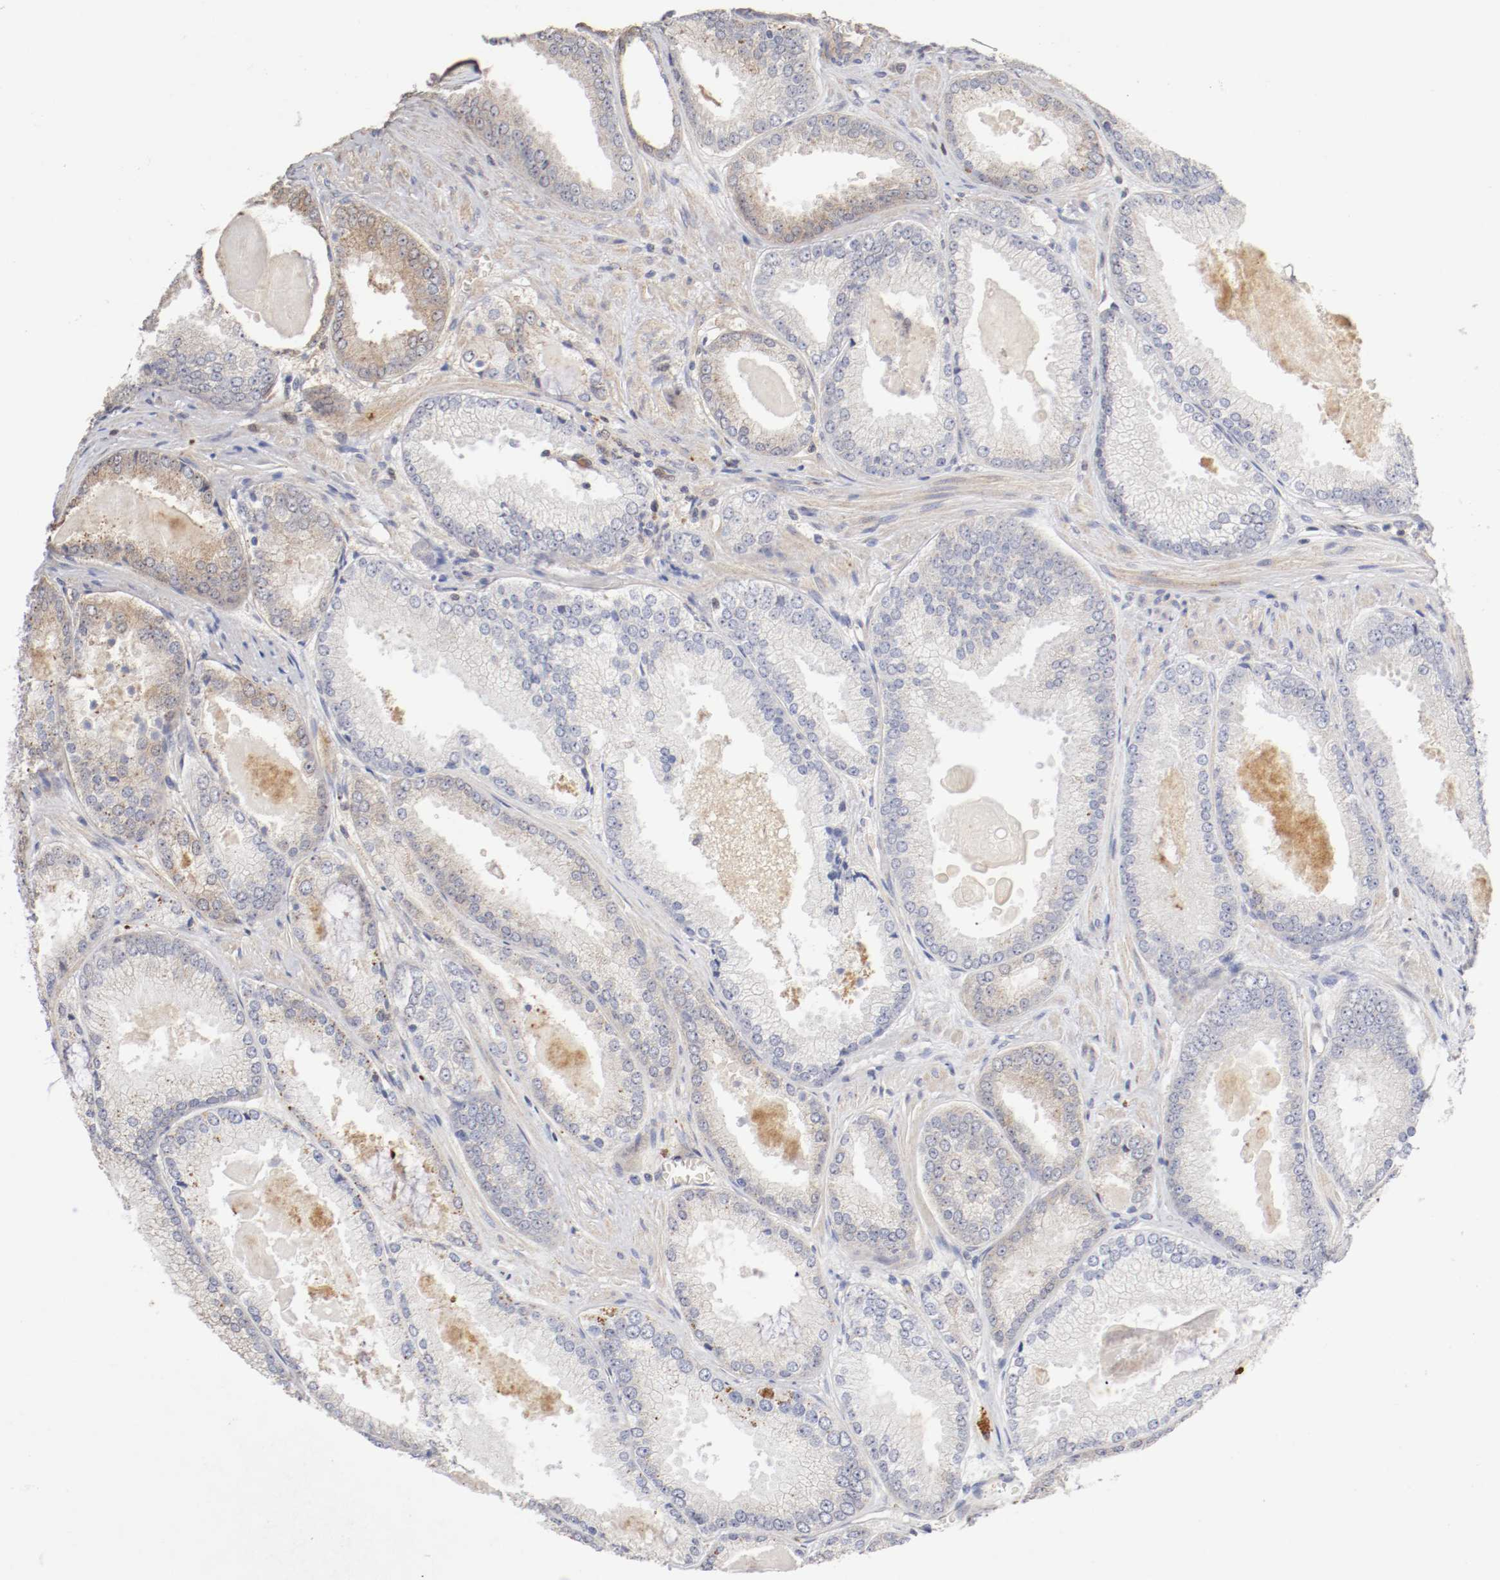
{"staining": {"intensity": "weak", "quantity": "<25%", "location": "cytoplasmic/membranous"}, "tissue": "prostate cancer", "cell_type": "Tumor cells", "image_type": "cancer", "snomed": [{"axis": "morphology", "description": "Adenocarcinoma, High grade"}, {"axis": "topography", "description": "Prostate"}], "caption": "Immunohistochemical staining of human high-grade adenocarcinoma (prostate) shows no significant expression in tumor cells.", "gene": "CDK6", "patient": {"sex": "male", "age": 61}}